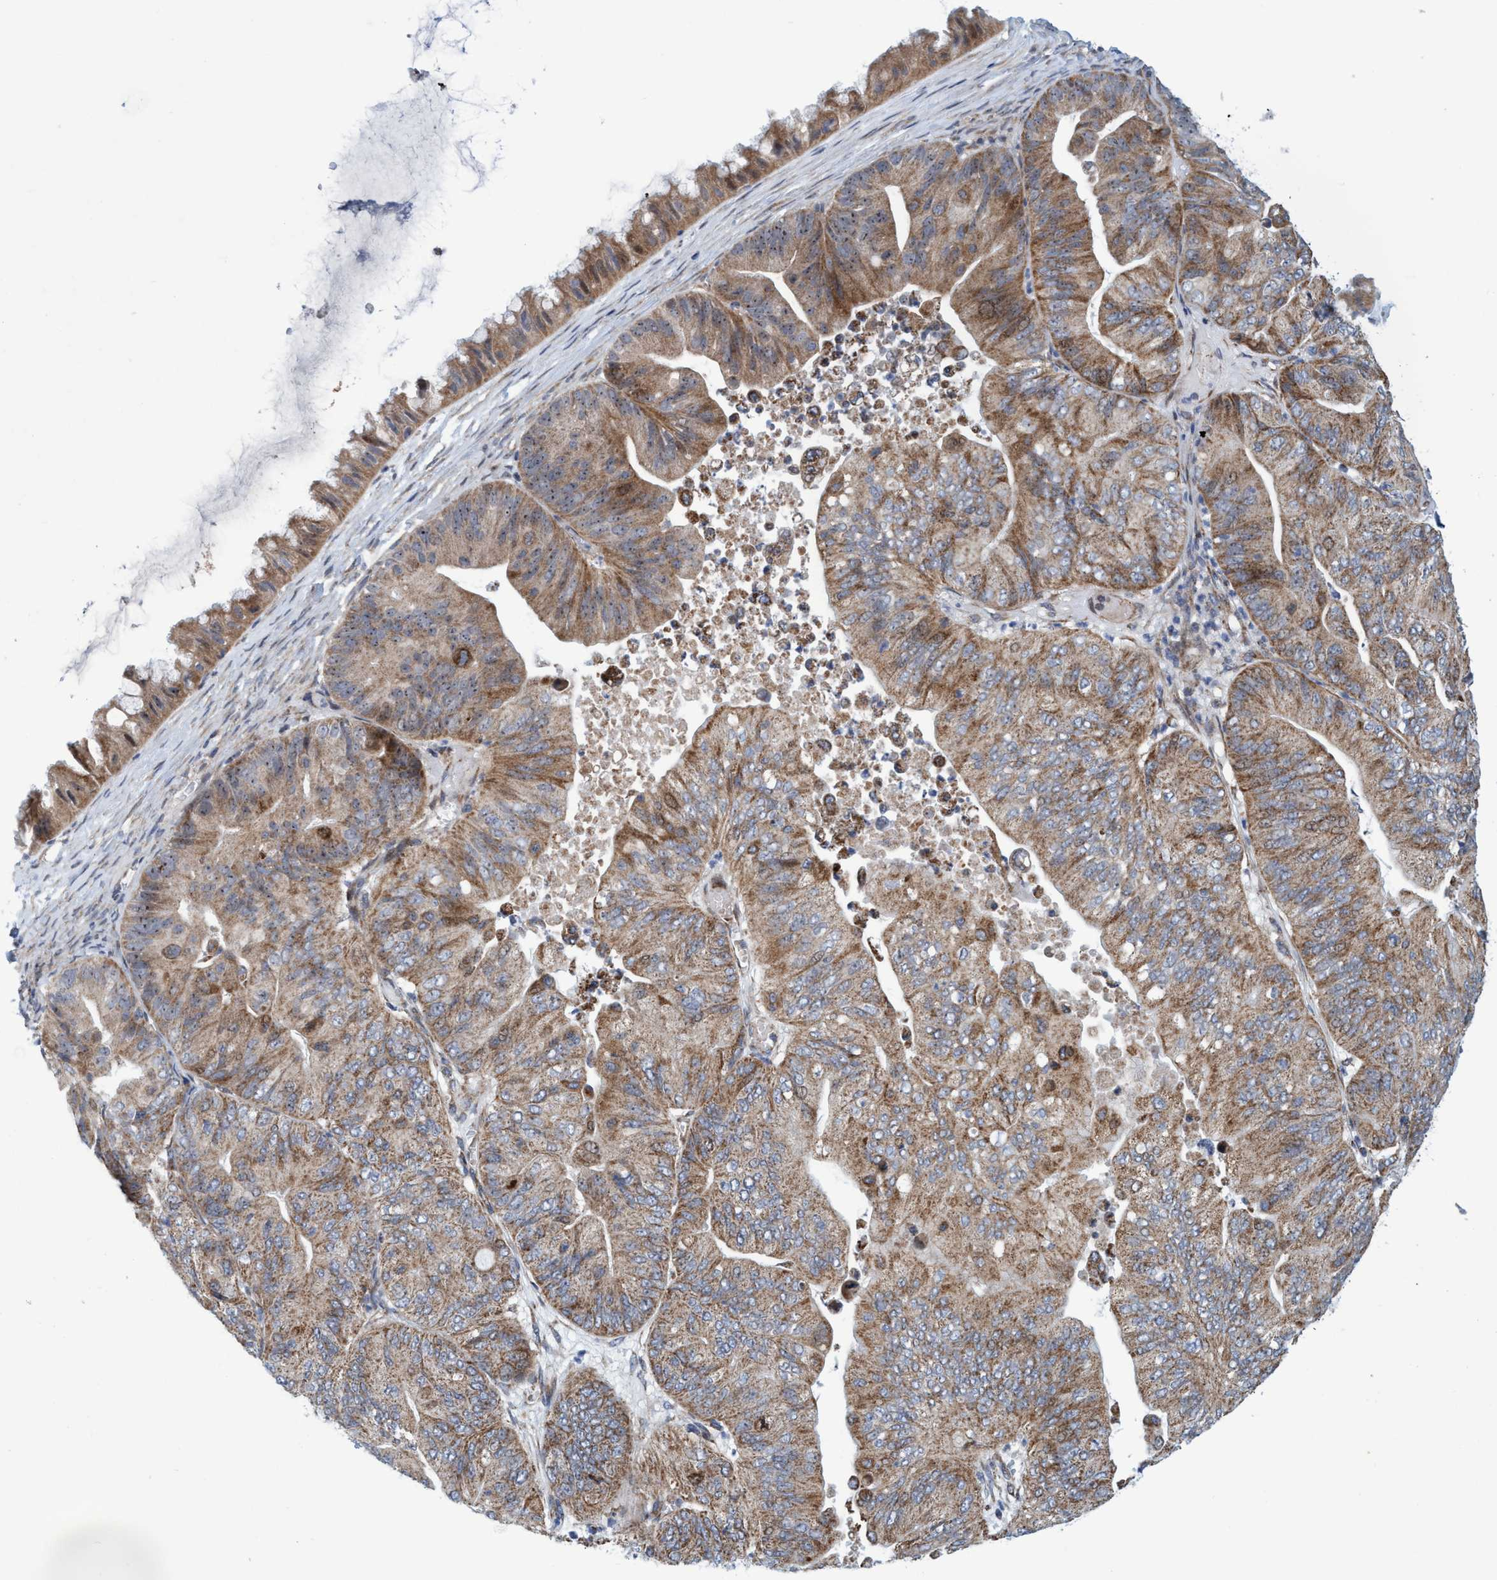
{"staining": {"intensity": "moderate", "quantity": ">75%", "location": "cytoplasmic/membranous"}, "tissue": "ovarian cancer", "cell_type": "Tumor cells", "image_type": "cancer", "snomed": [{"axis": "morphology", "description": "Cystadenocarcinoma, mucinous, NOS"}, {"axis": "topography", "description": "Ovary"}], "caption": "This micrograph reveals immunohistochemistry staining of mucinous cystadenocarcinoma (ovarian), with medium moderate cytoplasmic/membranous positivity in approximately >75% of tumor cells.", "gene": "POLR1F", "patient": {"sex": "female", "age": 61}}